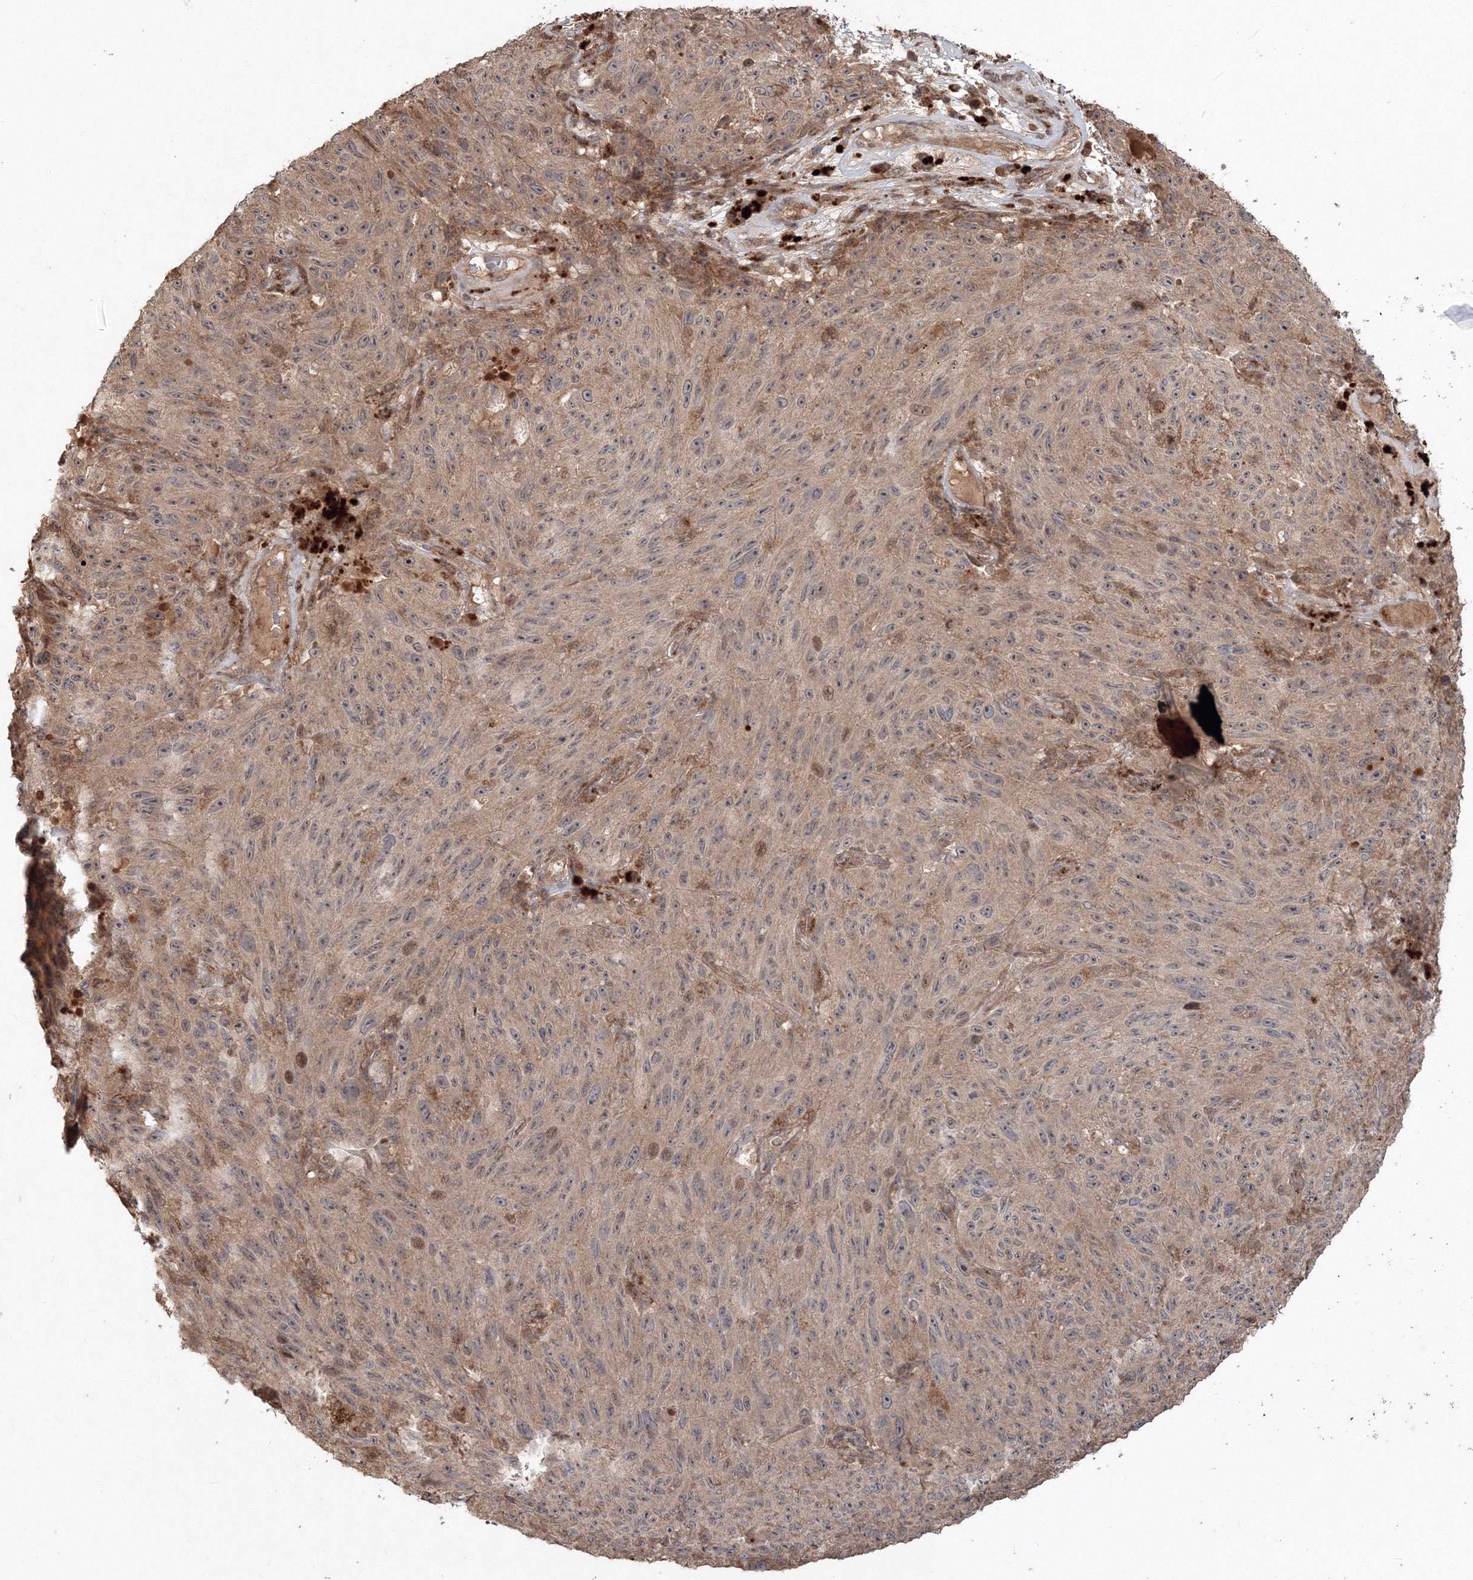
{"staining": {"intensity": "weak", "quantity": "25%-75%", "location": "cytoplasmic/membranous"}, "tissue": "melanoma", "cell_type": "Tumor cells", "image_type": "cancer", "snomed": [{"axis": "morphology", "description": "Malignant melanoma, NOS"}, {"axis": "topography", "description": "Skin"}], "caption": "A brown stain highlights weak cytoplasmic/membranous positivity of a protein in malignant melanoma tumor cells.", "gene": "ANAPC16", "patient": {"sex": "female", "age": 82}}